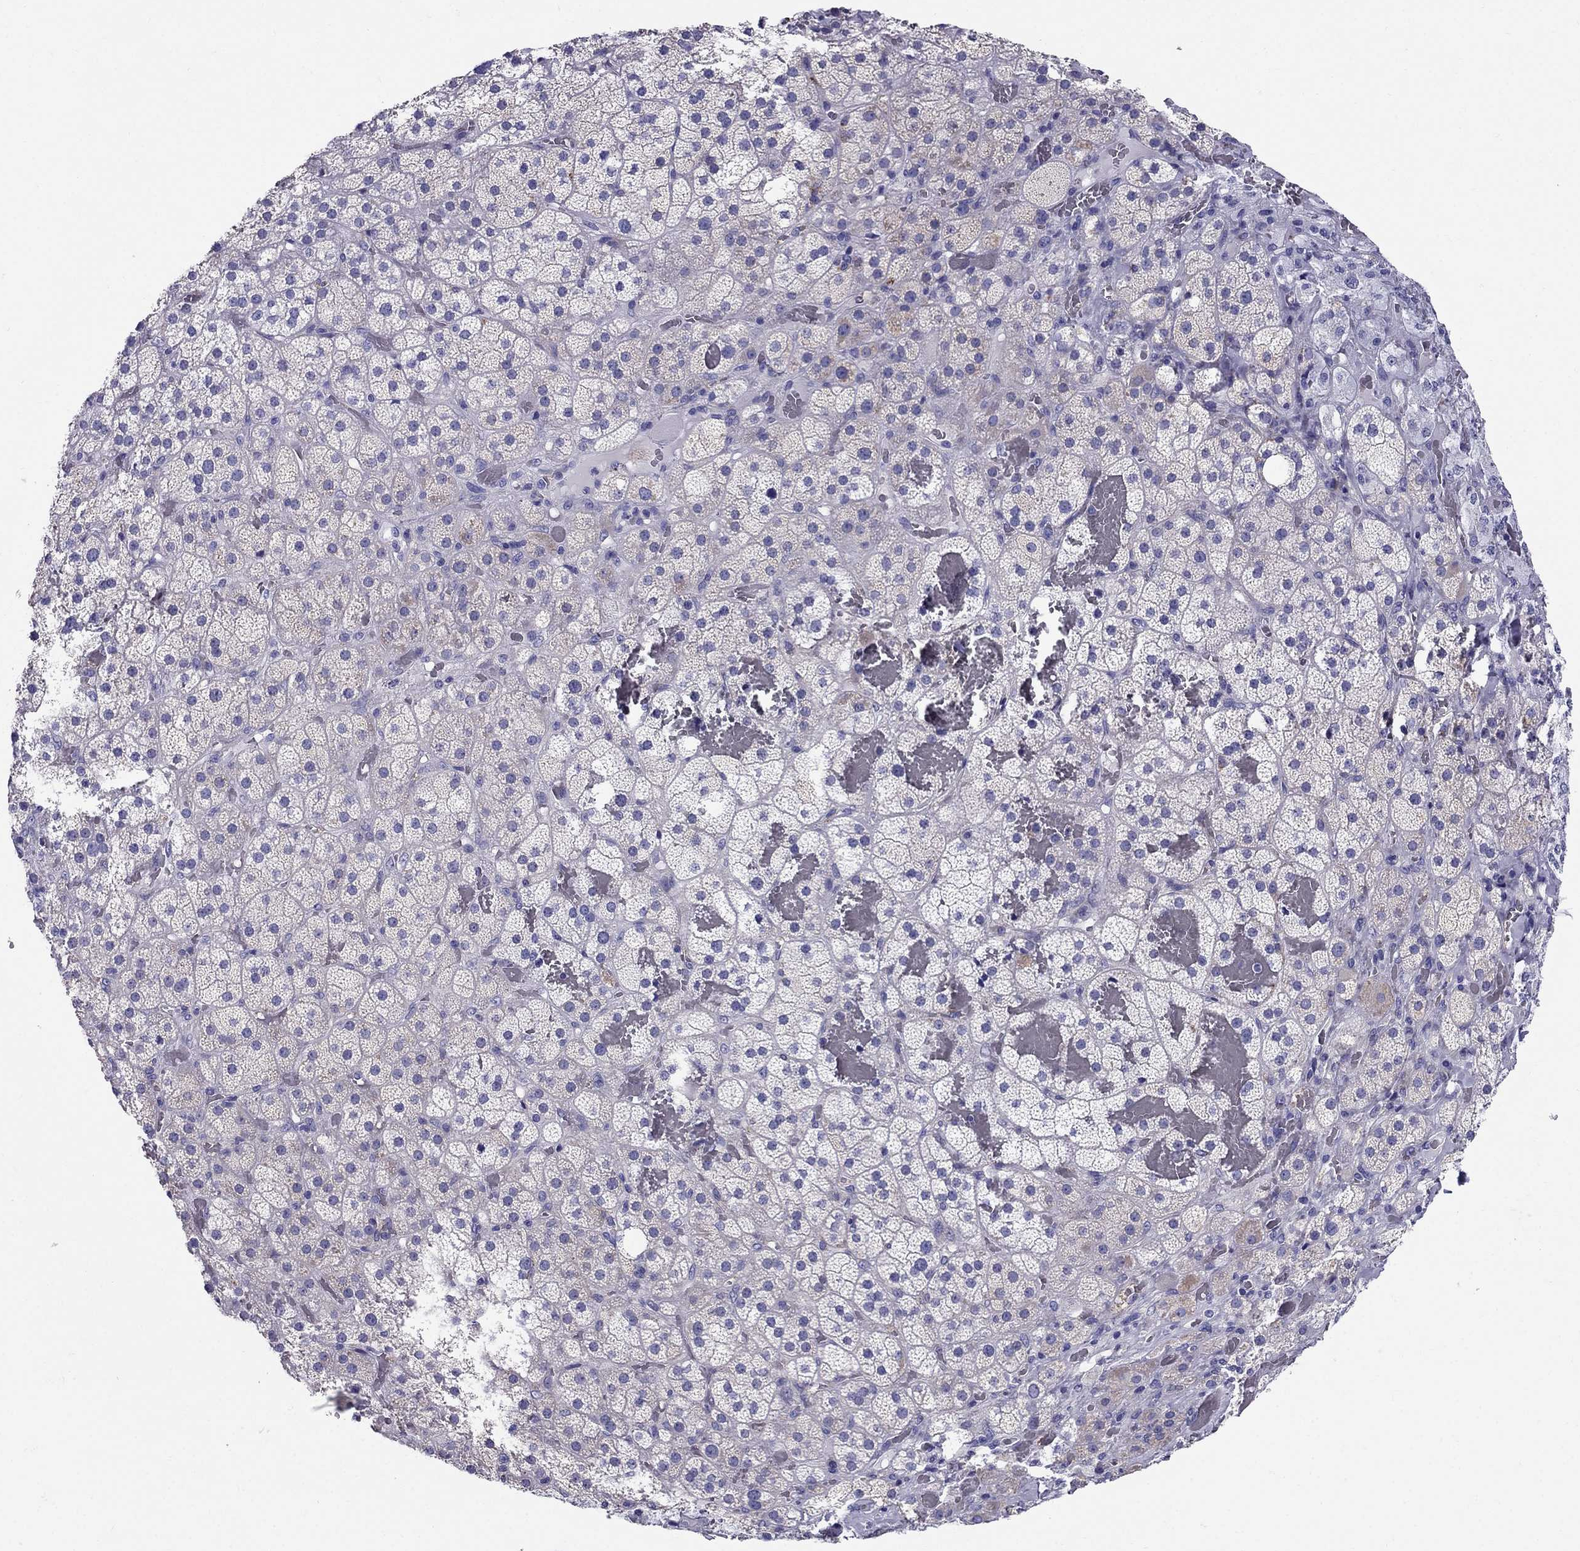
{"staining": {"intensity": "negative", "quantity": "none", "location": "none"}, "tissue": "adrenal gland", "cell_type": "Glandular cells", "image_type": "normal", "snomed": [{"axis": "morphology", "description": "Normal tissue, NOS"}, {"axis": "topography", "description": "Adrenal gland"}], "caption": "DAB immunohistochemical staining of benign human adrenal gland displays no significant expression in glandular cells.", "gene": "GPR50", "patient": {"sex": "male", "age": 57}}